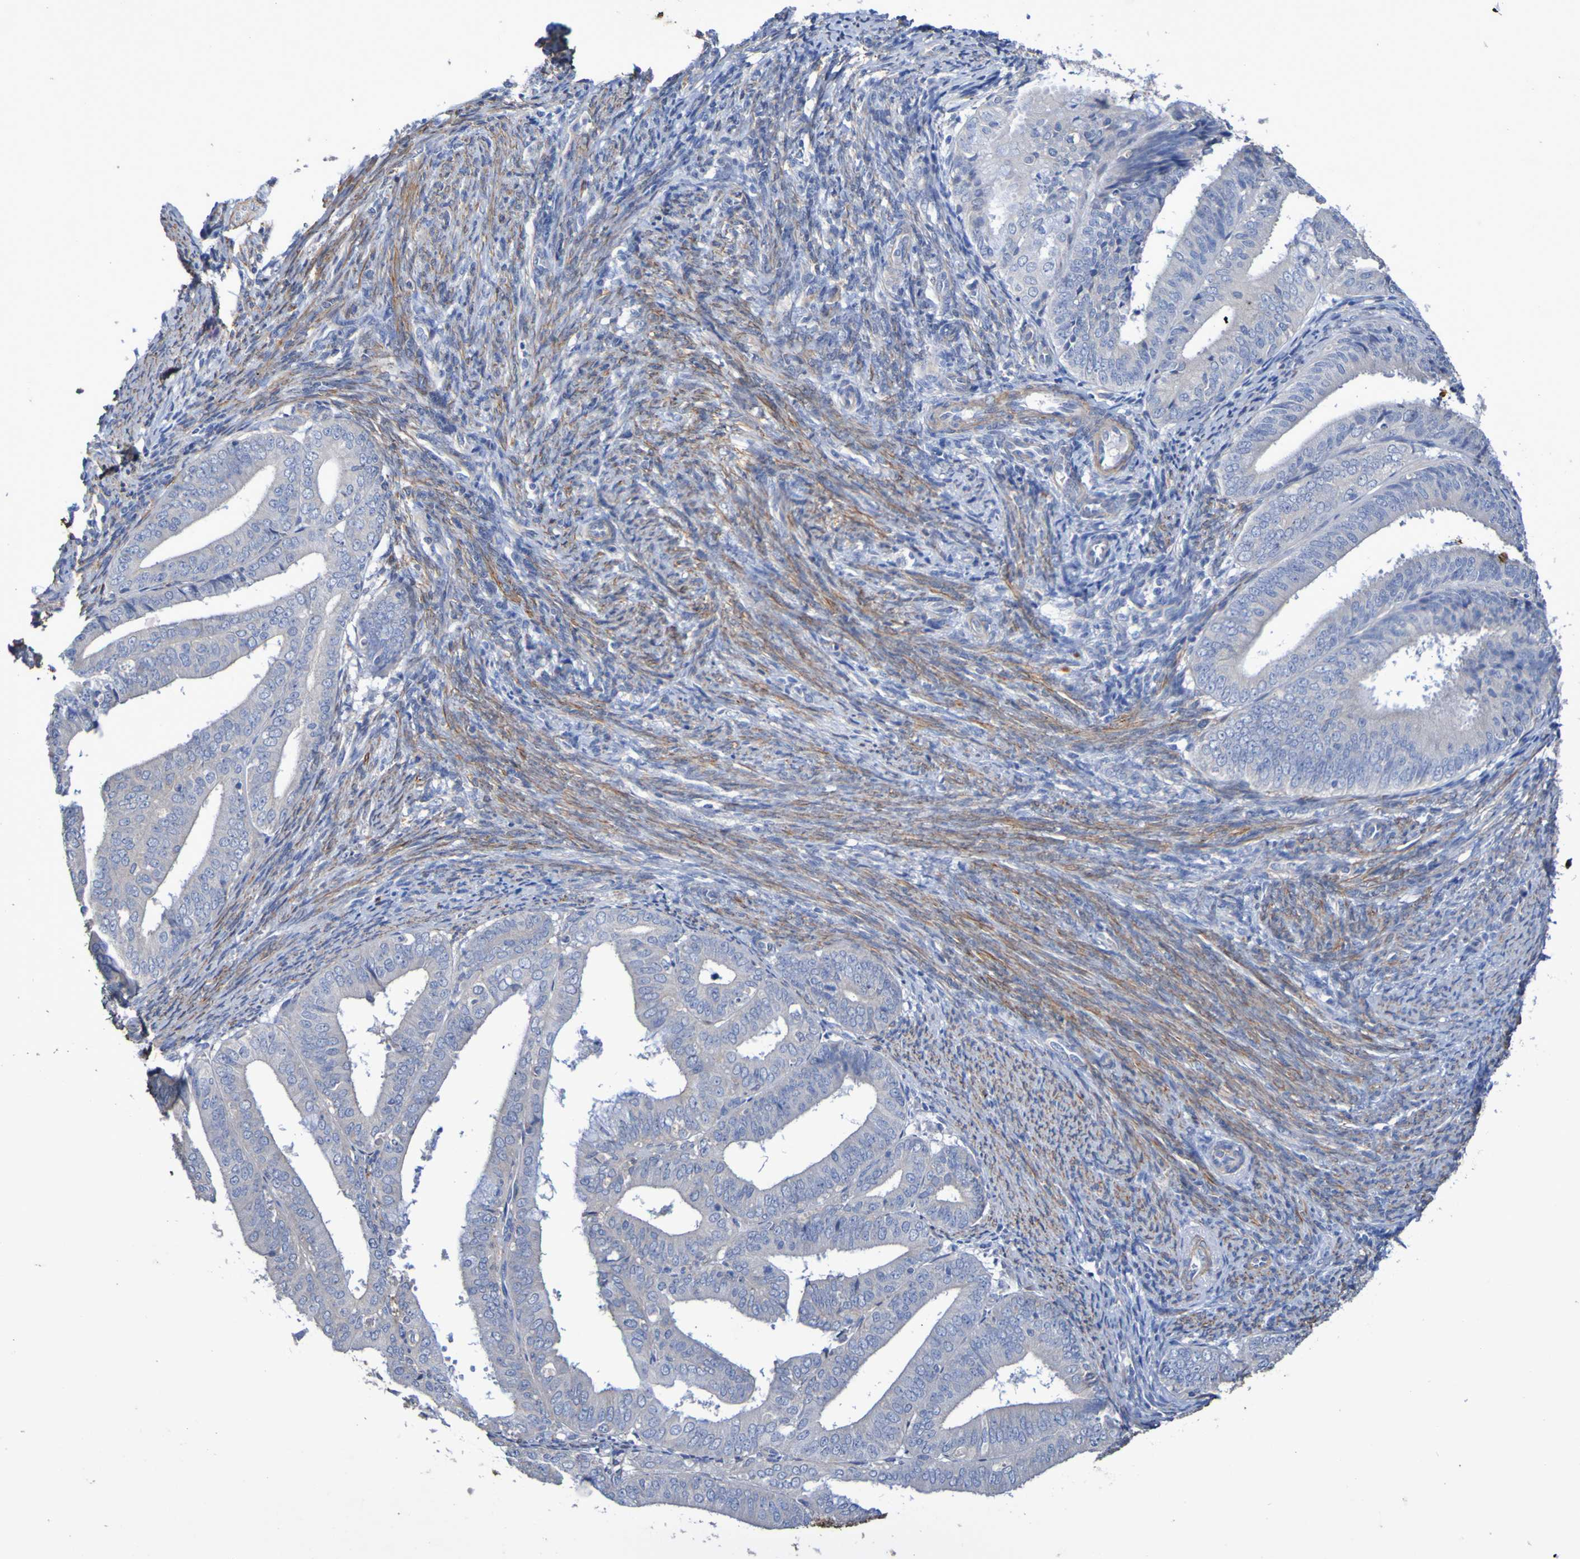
{"staining": {"intensity": "negative", "quantity": "none", "location": "none"}, "tissue": "endometrial cancer", "cell_type": "Tumor cells", "image_type": "cancer", "snomed": [{"axis": "morphology", "description": "Adenocarcinoma, NOS"}, {"axis": "topography", "description": "Endometrium"}], "caption": "The IHC micrograph has no significant positivity in tumor cells of adenocarcinoma (endometrial) tissue. (DAB (3,3'-diaminobenzidine) IHC, high magnification).", "gene": "SRPRB", "patient": {"sex": "female", "age": 63}}